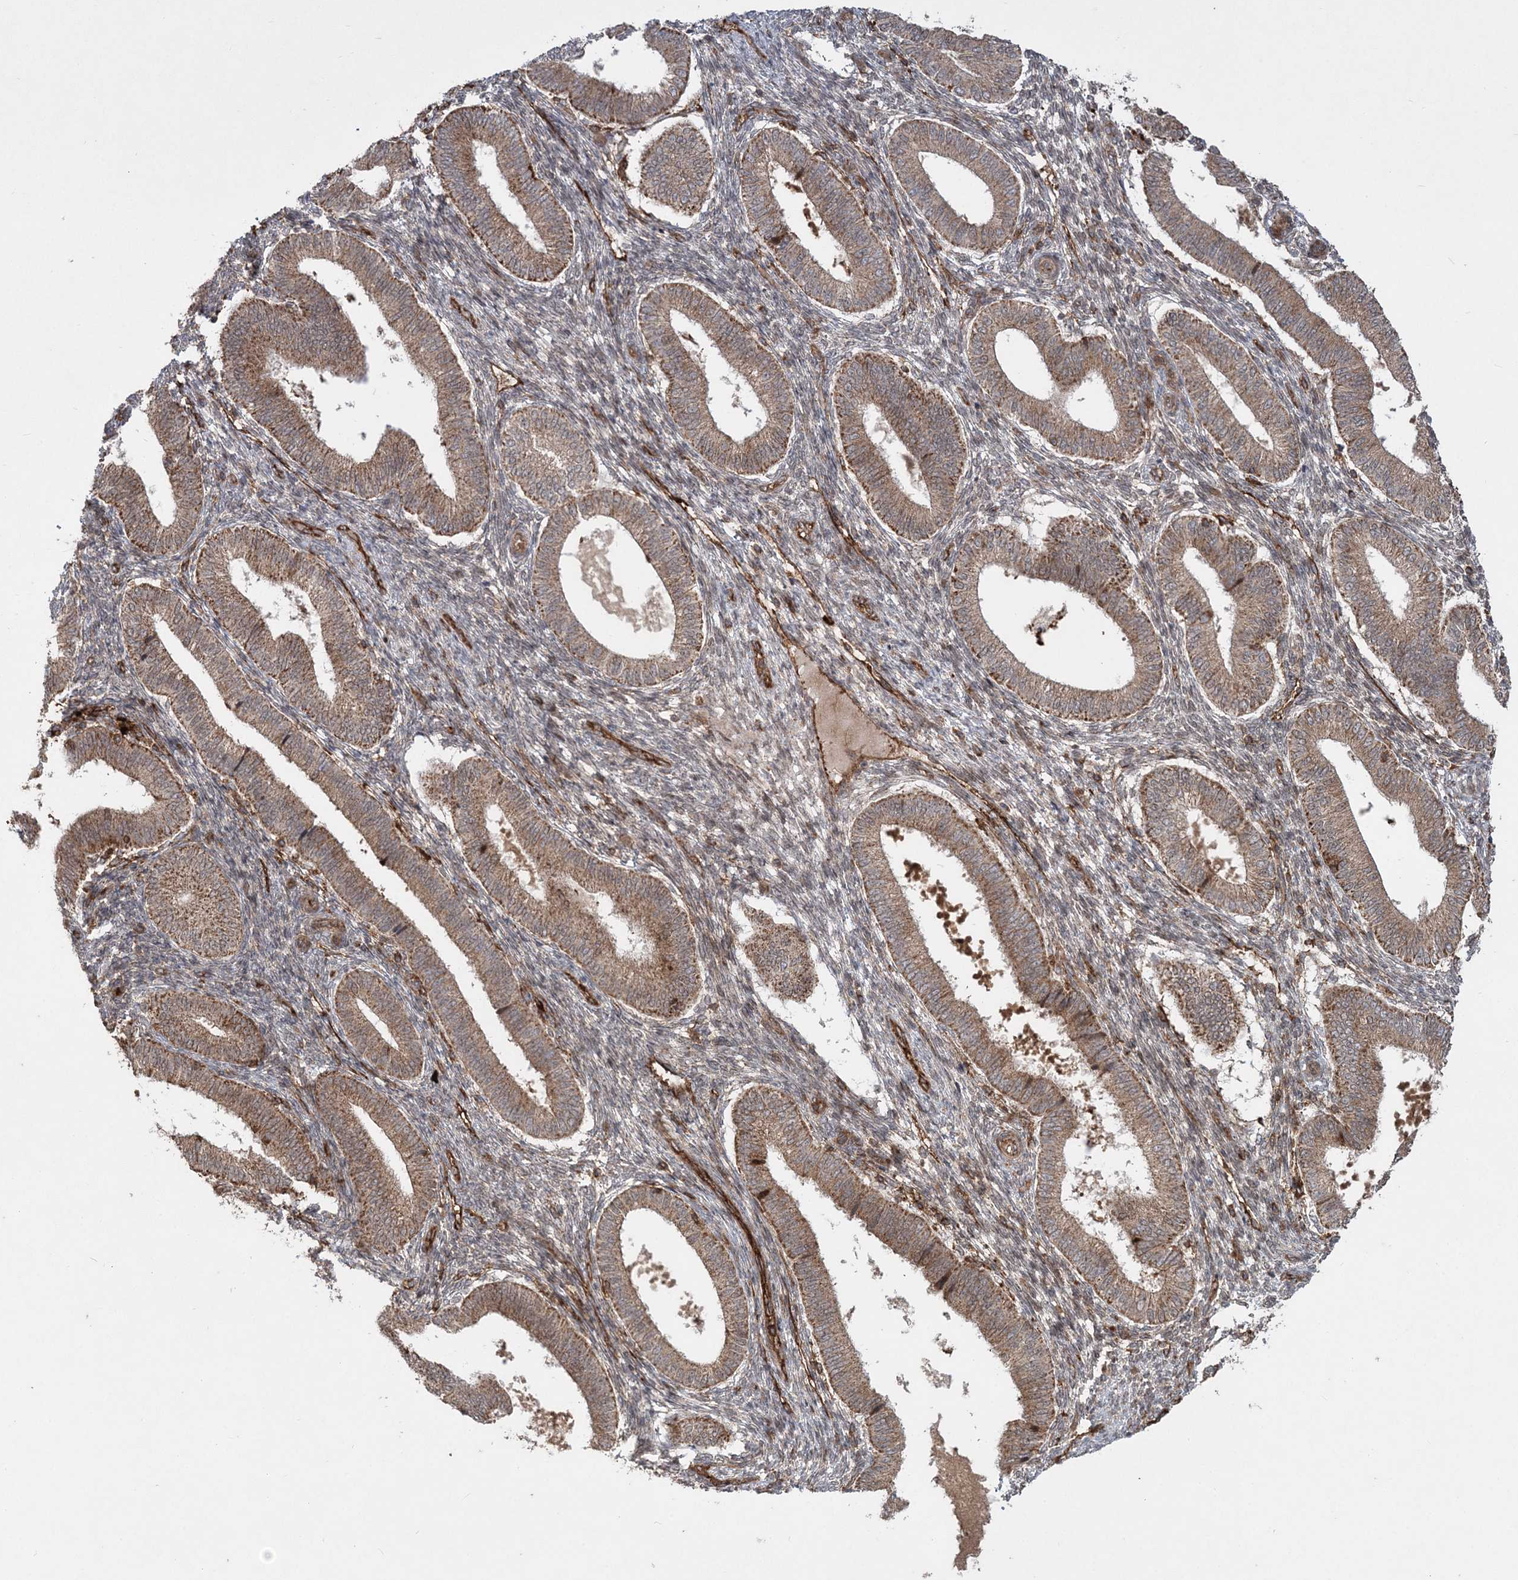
{"staining": {"intensity": "moderate", "quantity": "25%-75%", "location": "cytoplasmic/membranous"}, "tissue": "endometrium", "cell_type": "Cells in endometrial stroma", "image_type": "normal", "snomed": [{"axis": "morphology", "description": "Normal tissue, NOS"}, {"axis": "topography", "description": "Endometrium"}], "caption": "Brown immunohistochemical staining in normal endometrium shows moderate cytoplasmic/membranous positivity in about 25%-75% of cells in endometrial stroma.", "gene": "LRPPRC", "patient": {"sex": "female", "age": 39}}